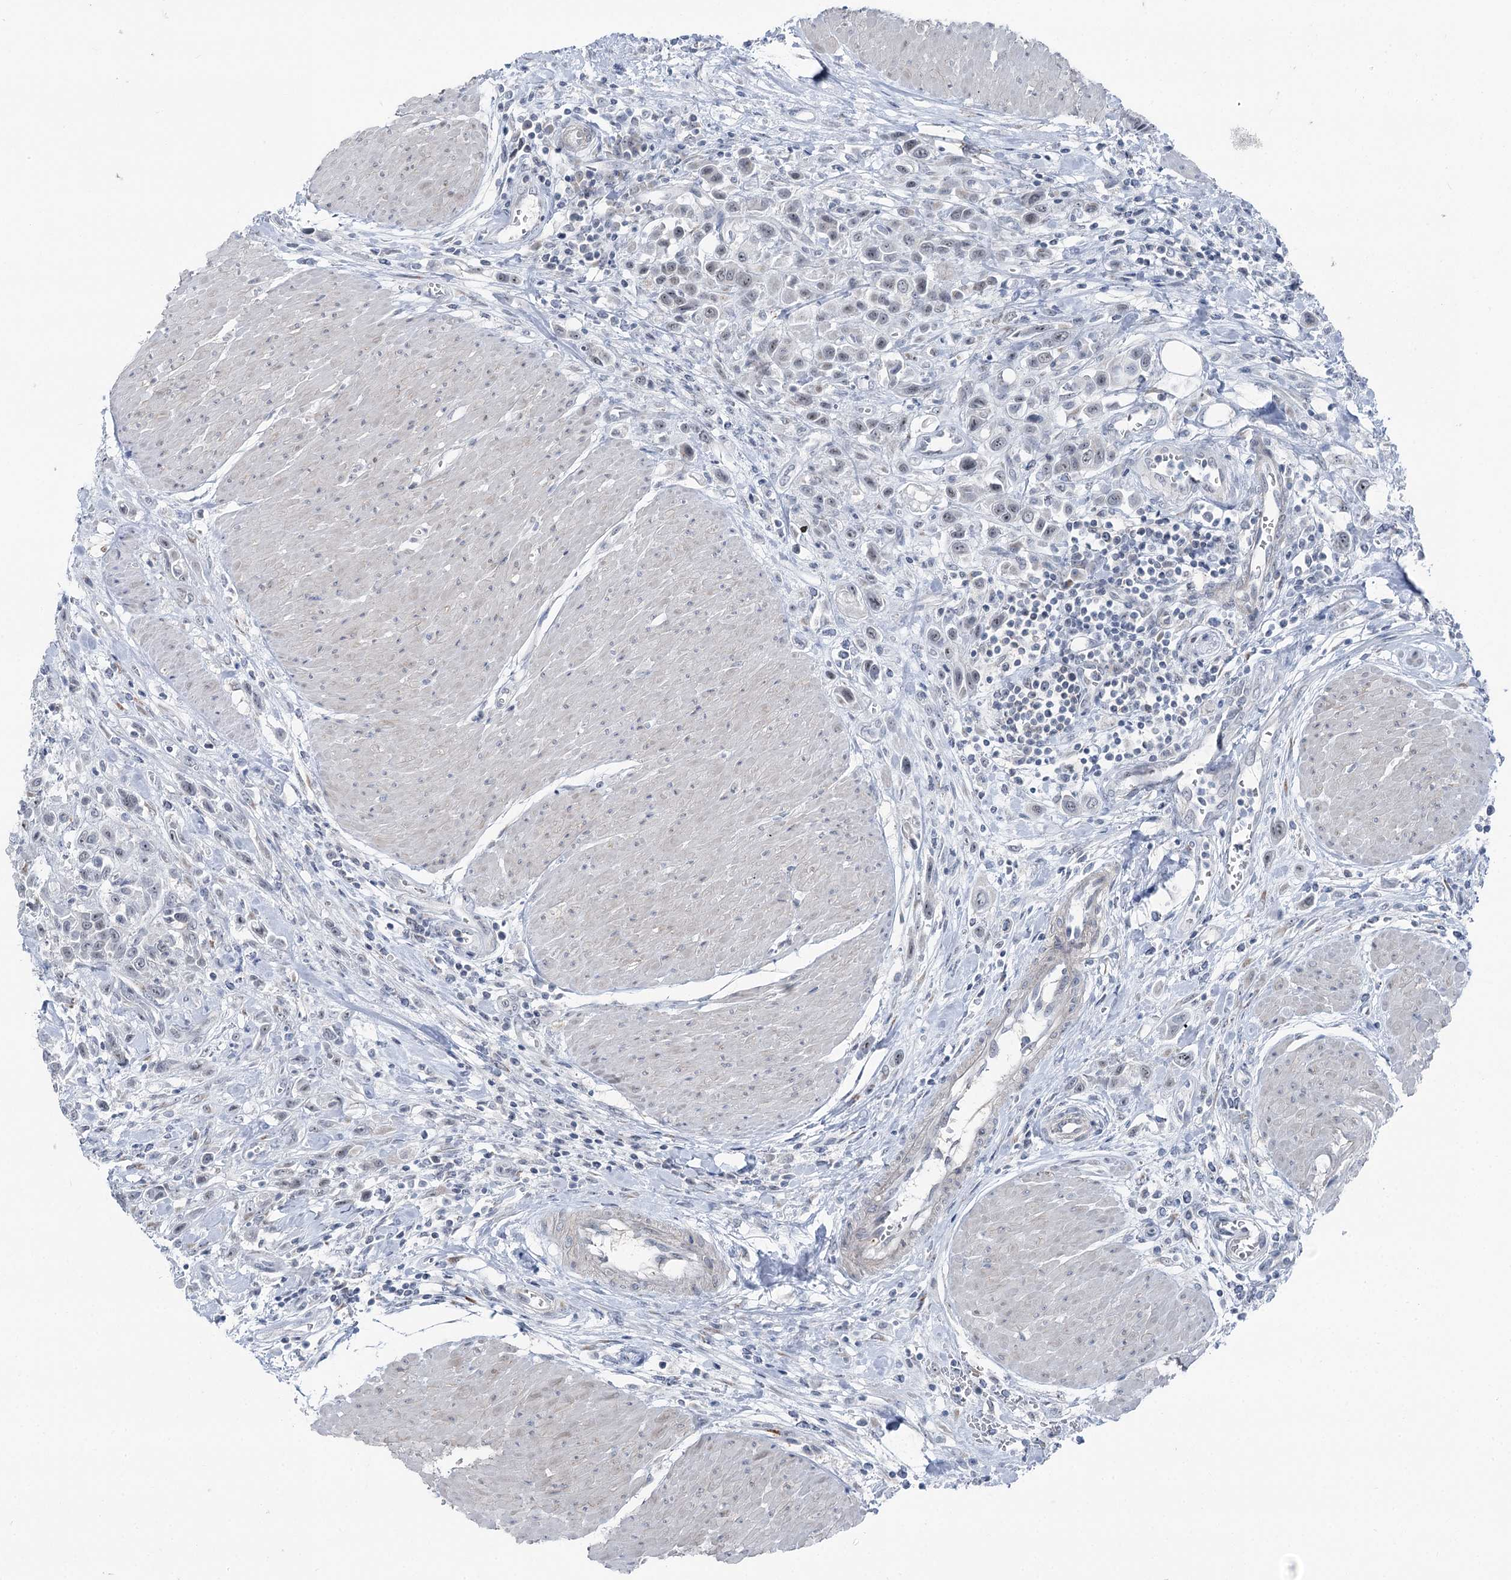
{"staining": {"intensity": "negative", "quantity": "none", "location": "none"}, "tissue": "urothelial cancer", "cell_type": "Tumor cells", "image_type": "cancer", "snomed": [{"axis": "morphology", "description": "Urothelial carcinoma, High grade"}, {"axis": "topography", "description": "Urinary bladder"}], "caption": "This is a image of immunohistochemistry staining of urothelial cancer, which shows no positivity in tumor cells.", "gene": "STEEP1", "patient": {"sex": "male", "age": 50}}